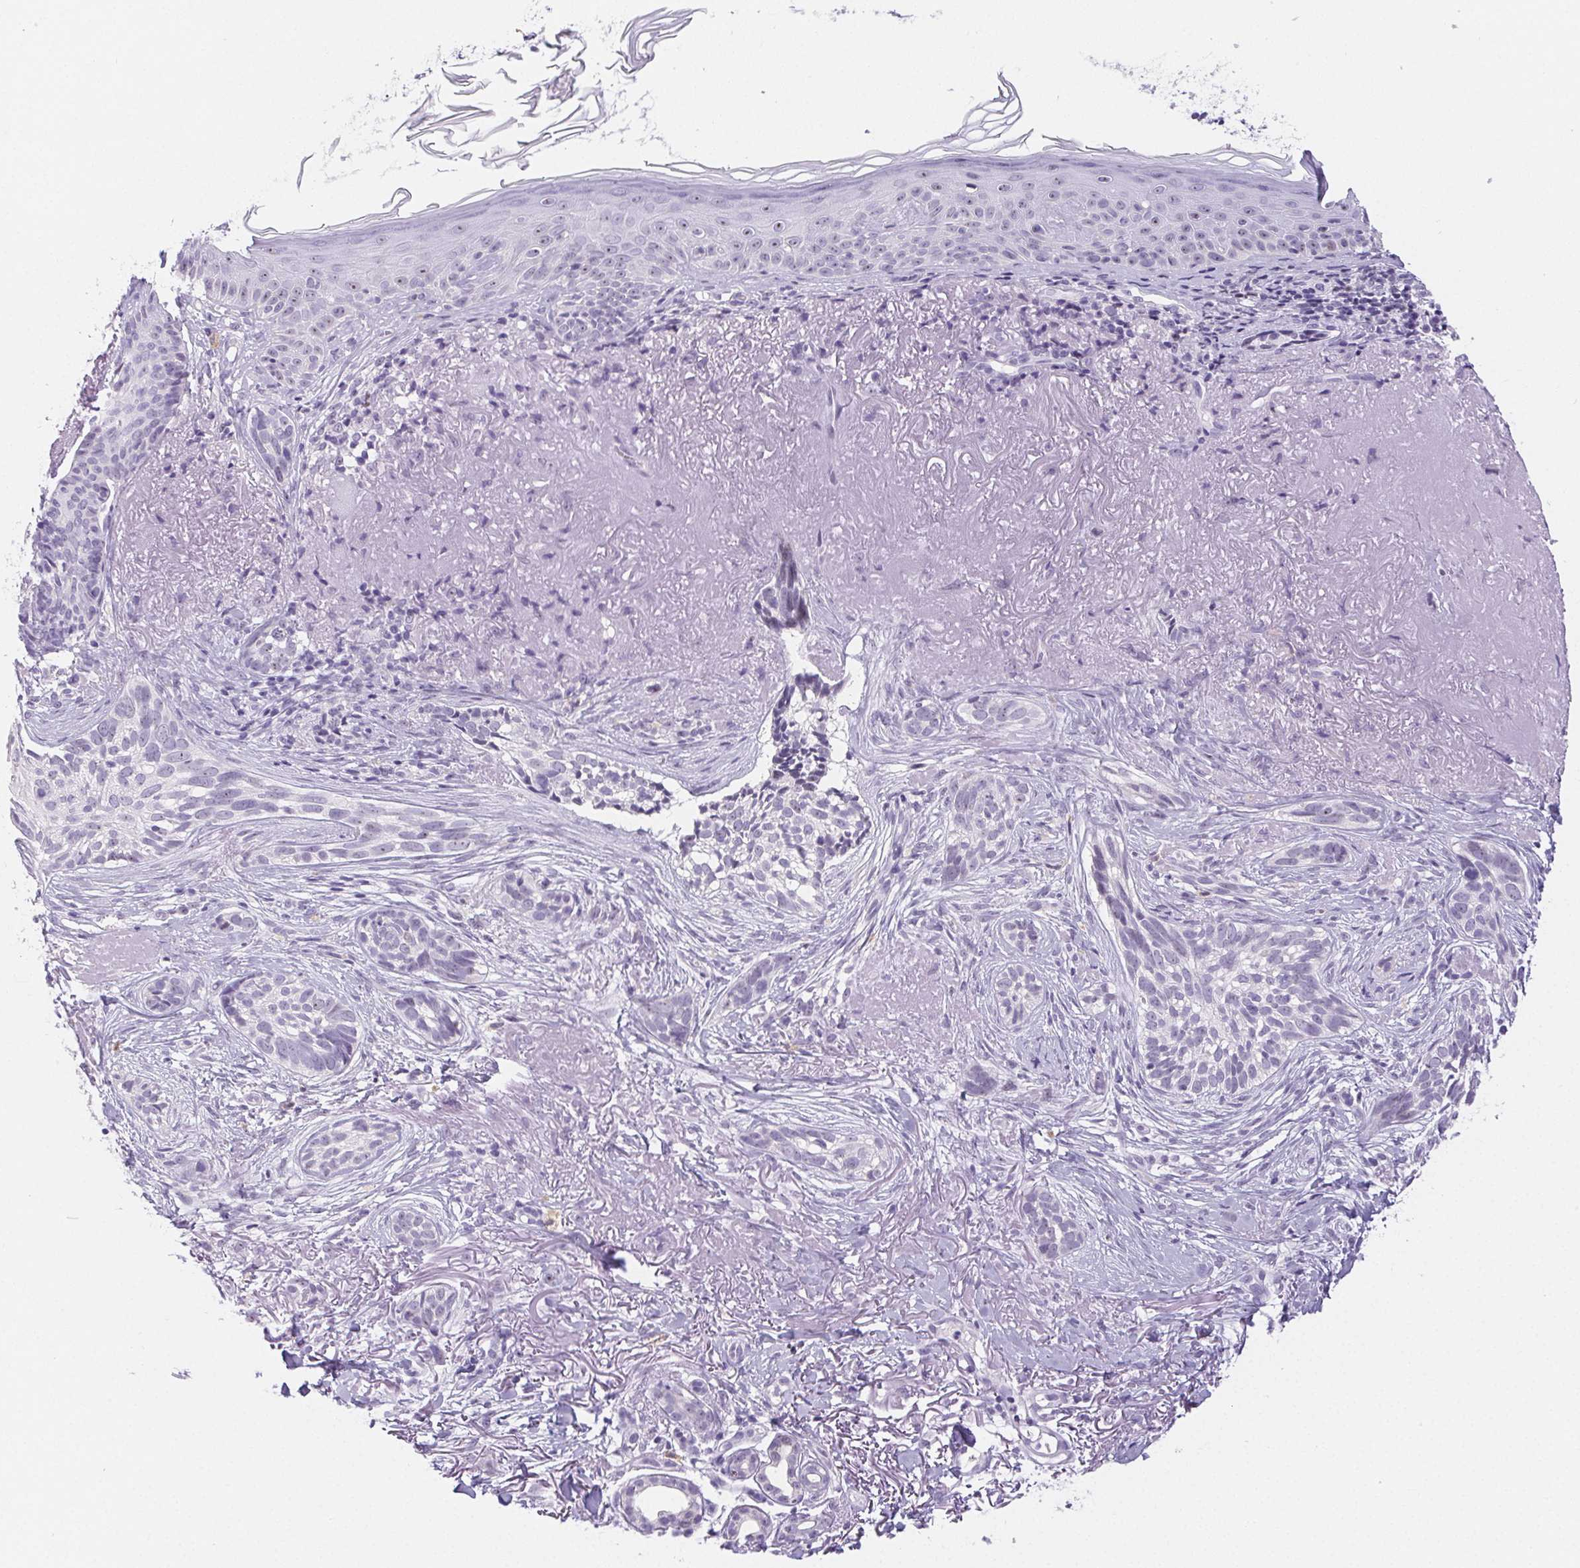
{"staining": {"intensity": "negative", "quantity": "none", "location": "none"}, "tissue": "skin cancer", "cell_type": "Tumor cells", "image_type": "cancer", "snomed": [{"axis": "morphology", "description": "Basal cell carcinoma"}, {"axis": "morphology", "description": "BCC, high aggressive"}, {"axis": "topography", "description": "Skin"}], "caption": "This is an immunohistochemistry (IHC) photomicrograph of skin cancer. There is no positivity in tumor cells.", "gene": "ST8SIA3", "patient": {"sex": "female", "age": 86}}